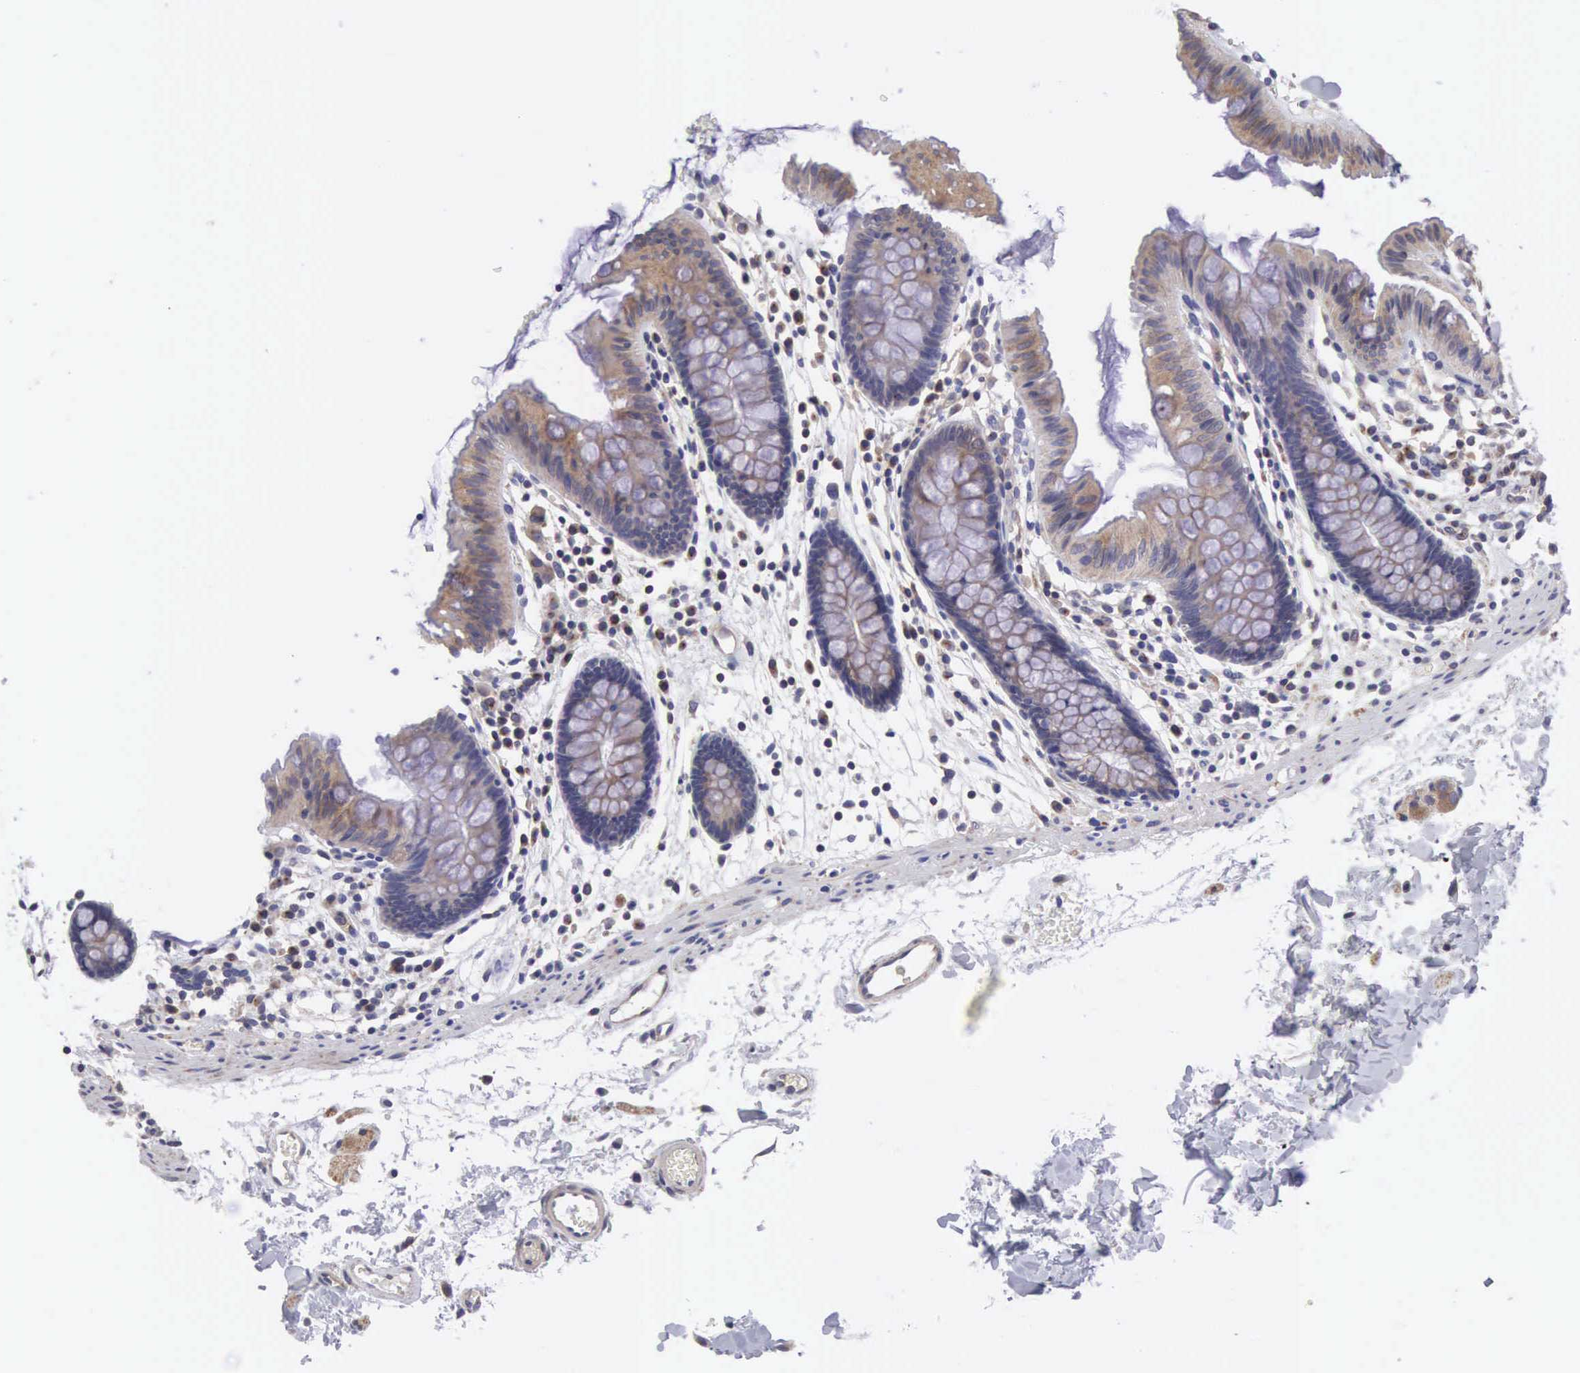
{"staining": {"intensity": "negative", "quantity": "none", "location": "none"}, "tissue": "colon", "cell_type": "Endothelial cells", "image_type": "normal", "snomed": [{"axis": "morphology", "description": "Normal tissue, NOS"}, {"axis": "topography", "description": "Colon"}], "caption": "Immunohistochemistry image of normal human colon stained for a protein (brown), which exhibits no staining in endothelial cells.", "gene": "SLITRK4", "patient": {"sex": "male", "age": 54}}